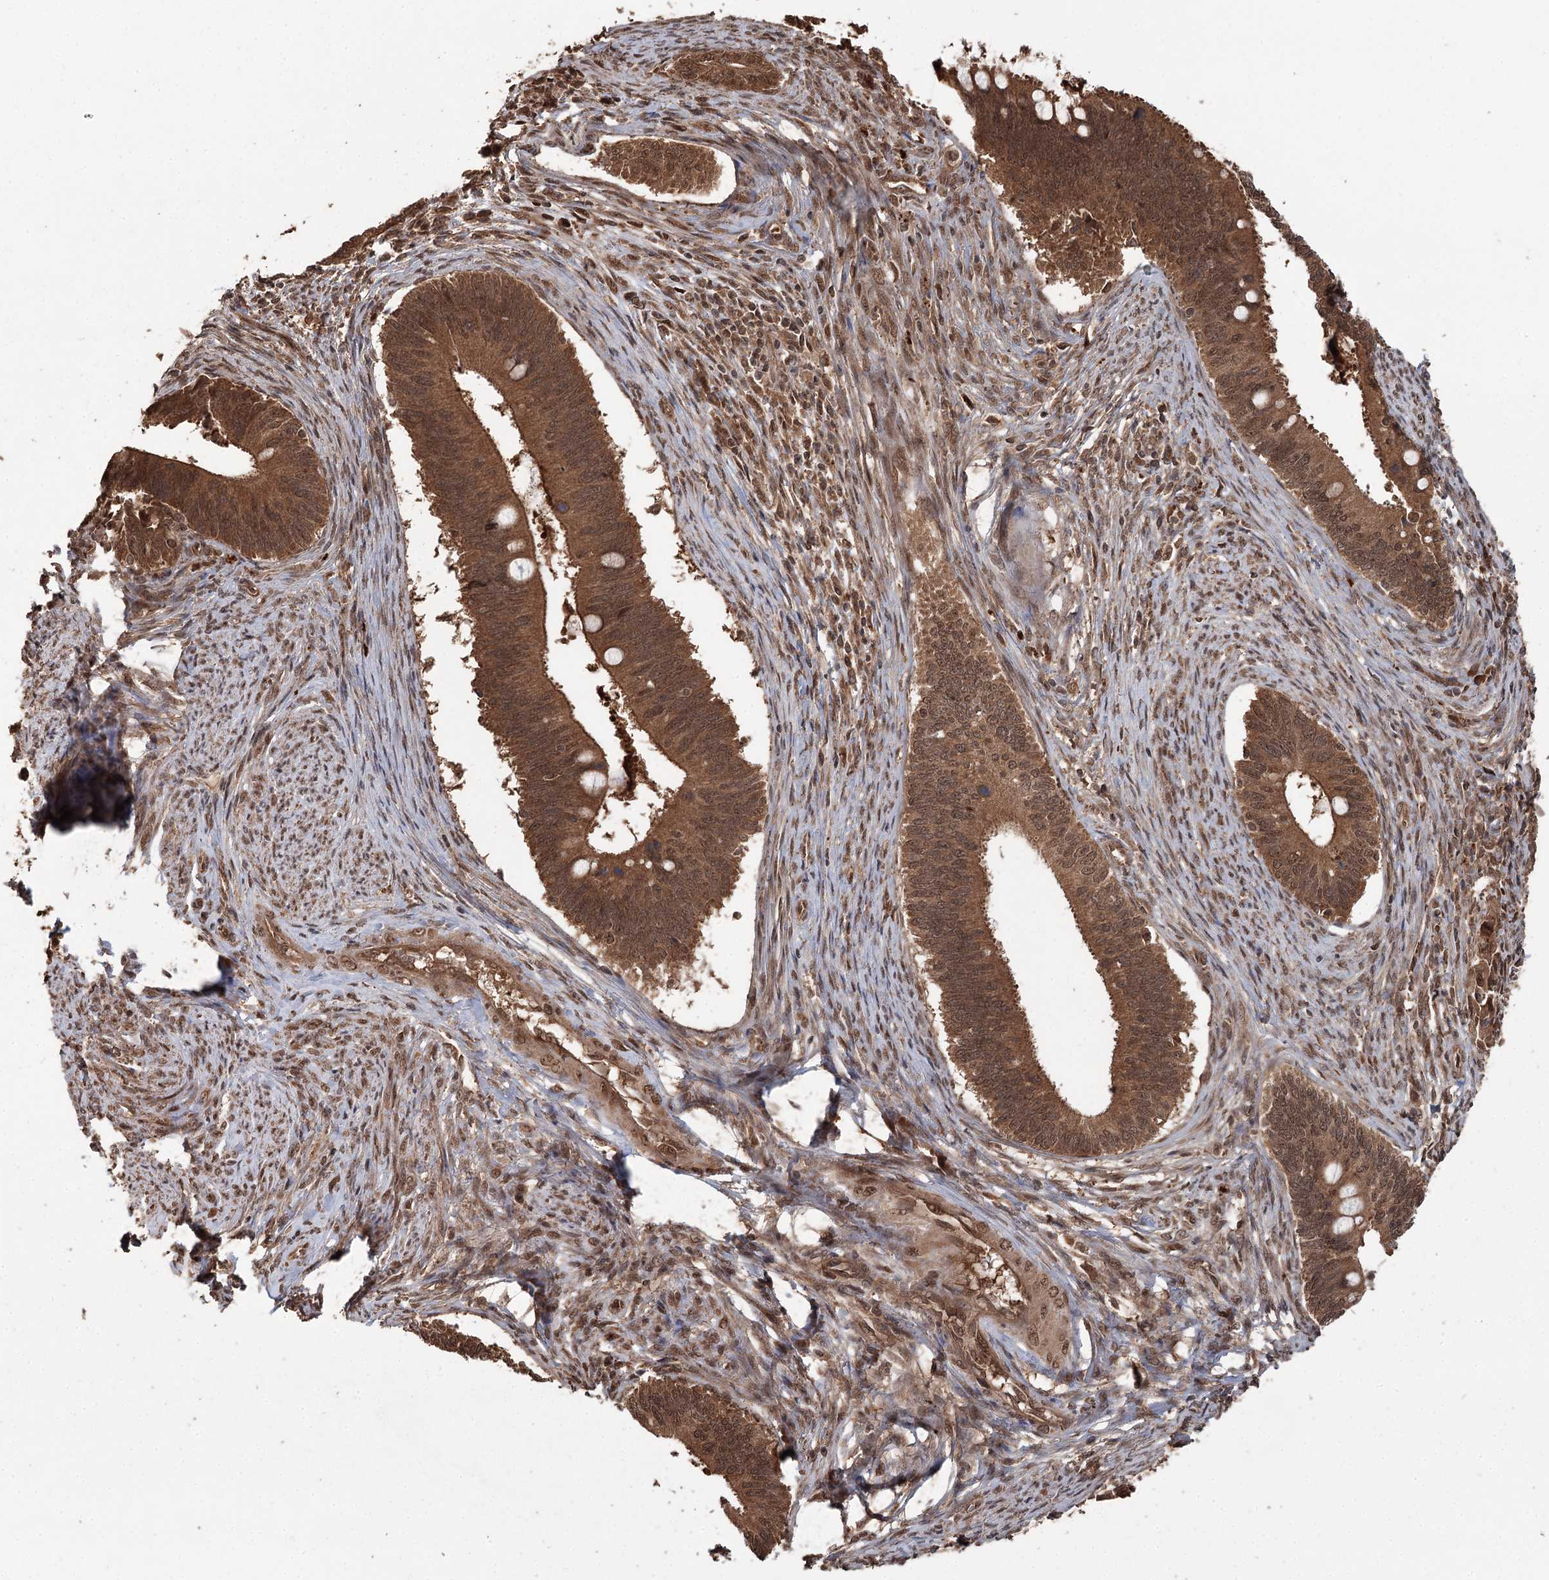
{"staining": {"intensity": "moderate", "quantity": ">75%", "location": "cytoplasmic/membranous,nuclear"}, "tissue": "cervical cancer", "cell_type": "Tumor cells", "image_type": "cancer", "snomed": [{"axis": "morphology", "description": "Adenocarcinoma, NOS"}, {"axis": "topography", "description": "Cervix"}], "caption": "Immunohistochemistry image of neoplastic tissue: human cervical cancer stained using IHC displays medium levels of moderate protein expression localized specifically in the cytoplasmic/membranous and nuclear of tumor cells, appearing as a cytoplasmic/membranous and nuclear brown color.", "gene": "N6AMT1", "patient": {"sex": "female", "age": 42}}